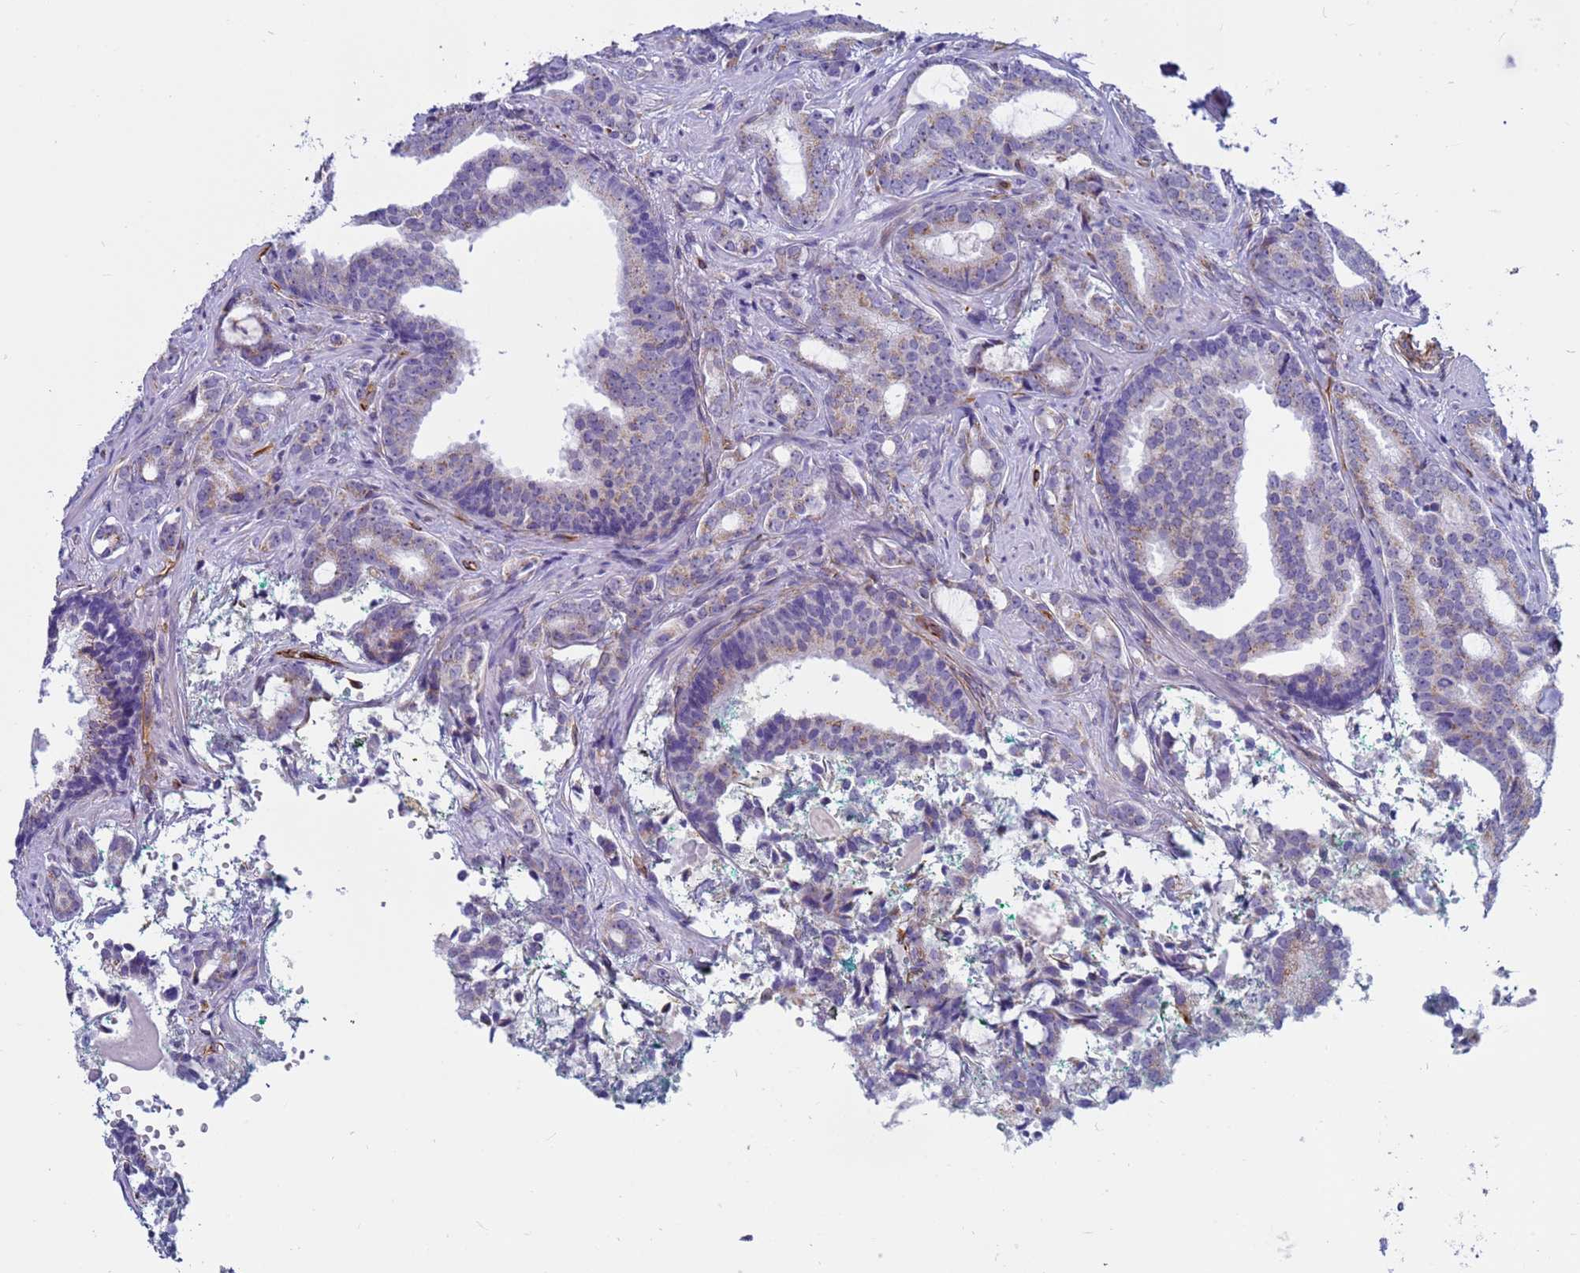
{"staining": {"intensity": "moderate", "quantity": "<25%", "location": "cytoplasmic/membranous"}, "tissue": "prostate cancer", "cell_type": "Tumor cells", "image_type": "cancer", "snomed": [{"axis": "morphology", "description": "Adenocarcinoma, High grade"}, {"axis": "topography", "description": "Prostate"}], "caption": "A low amount of moderate cytoplasmic/membranous positivity is appreciated in approximately <25% of tumor cells in adenocarcinoma (high-grade) (prostate) tissue. (brown staining indicates protein expression, while blue staining denotes nuclei).", "gene": "UBXN2B", "patient": {"sex": "male", "age": 63}}